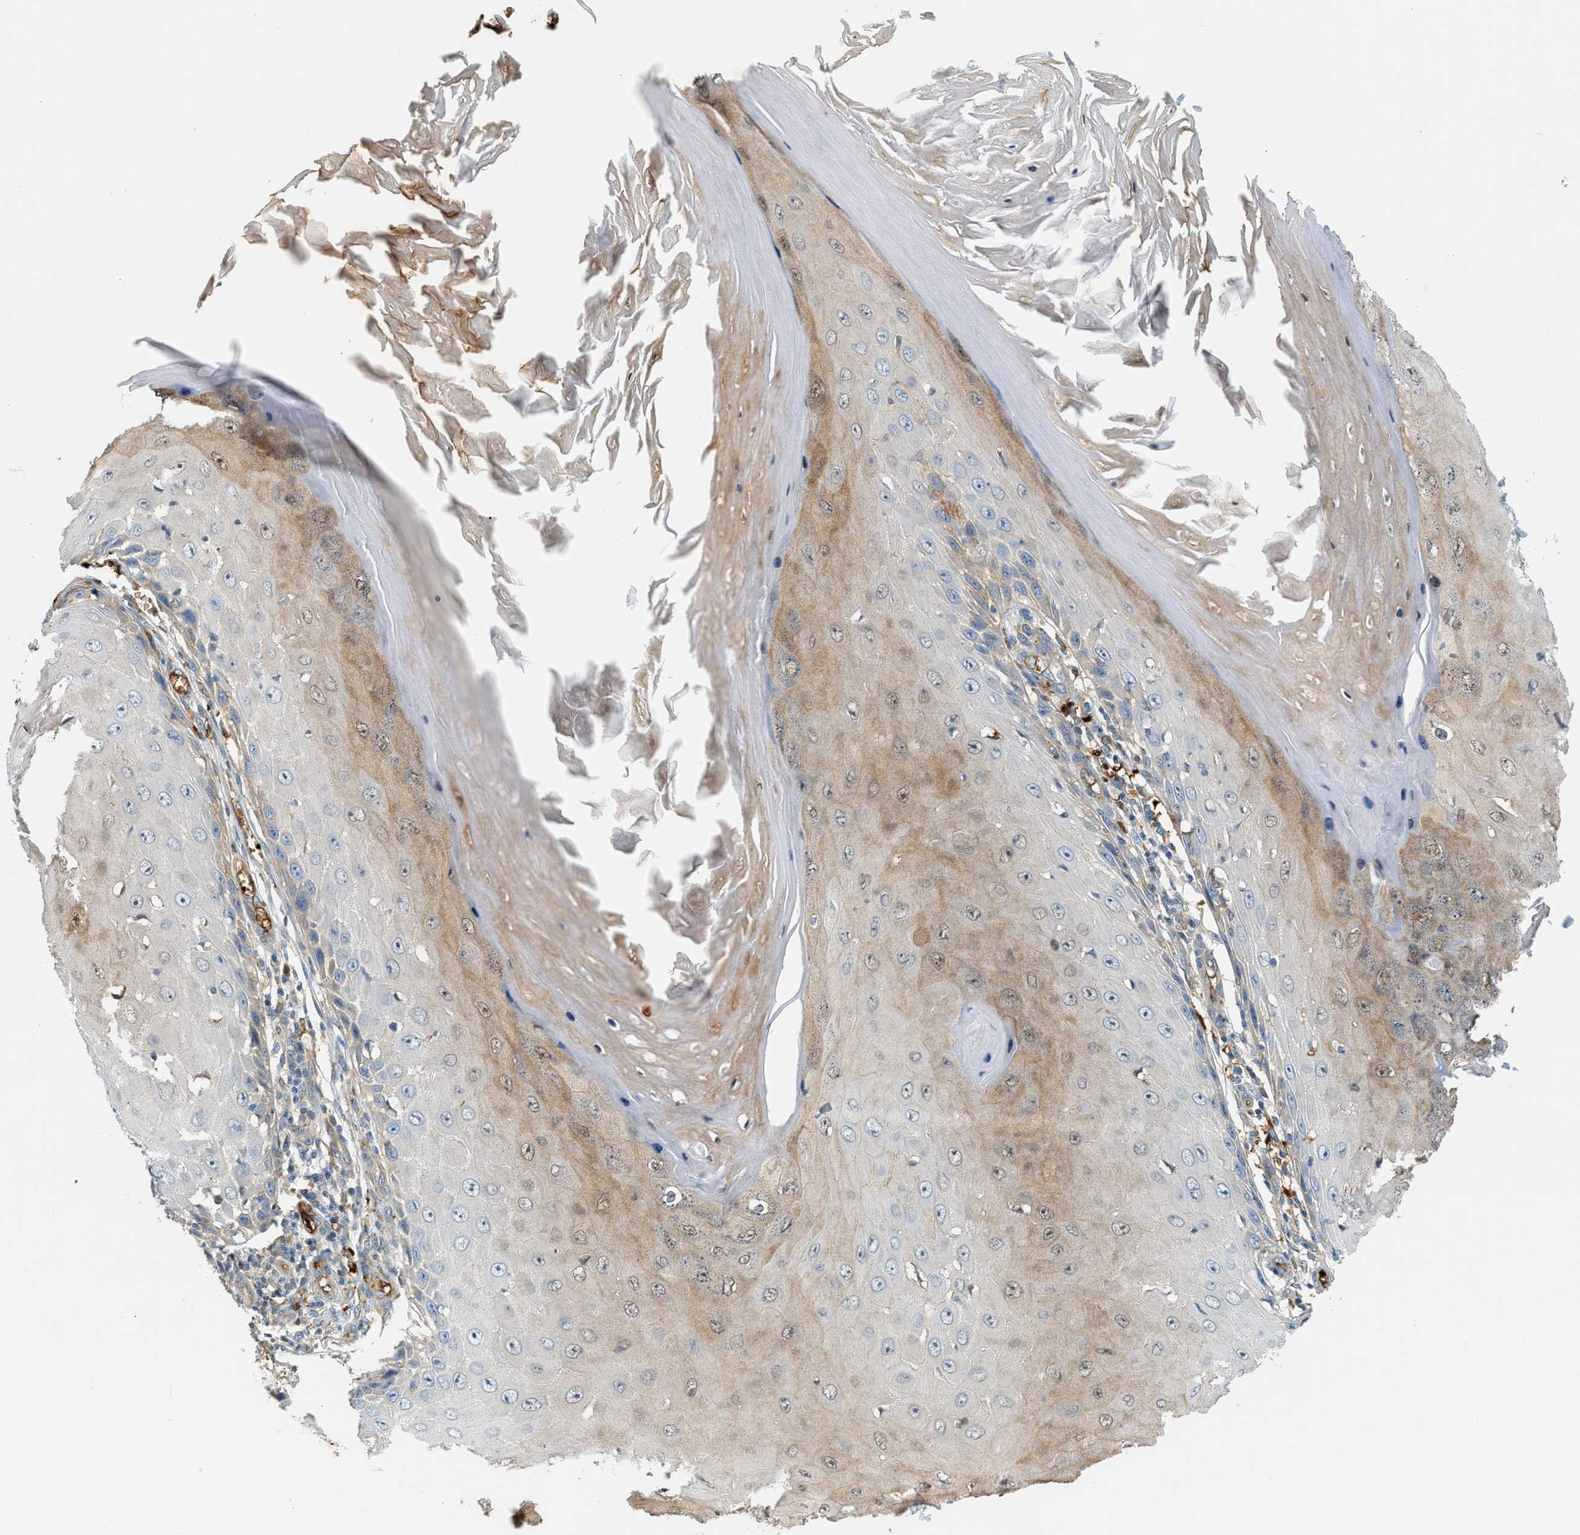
{"staining": {"intensity": "weak", "quantity": "<25%", "location": "cytoplasmic/membranous"}, "tissue": "skin cancer", "cell_type": "Tumor cells", "image_type": "cancer", "snomed": [{"axis": "morphology", "description": "Squamous cell carcinoma, NOS"}, {"axis": "topography", "description": "Skin"}], "caption": "Immunohistochemical staining of squamous cell carcinoma (skin) exhibits no significant positivity in tumor cells. The staining was performed using DAB (3,3'-diaminobenzidine) to visualize the protein expression in brown, while the nuclei were stained in blue with hematoxylin (Magnification: 20x).", "gene": "CYTH2", "patient": {"sex": "female", "age": 73}}